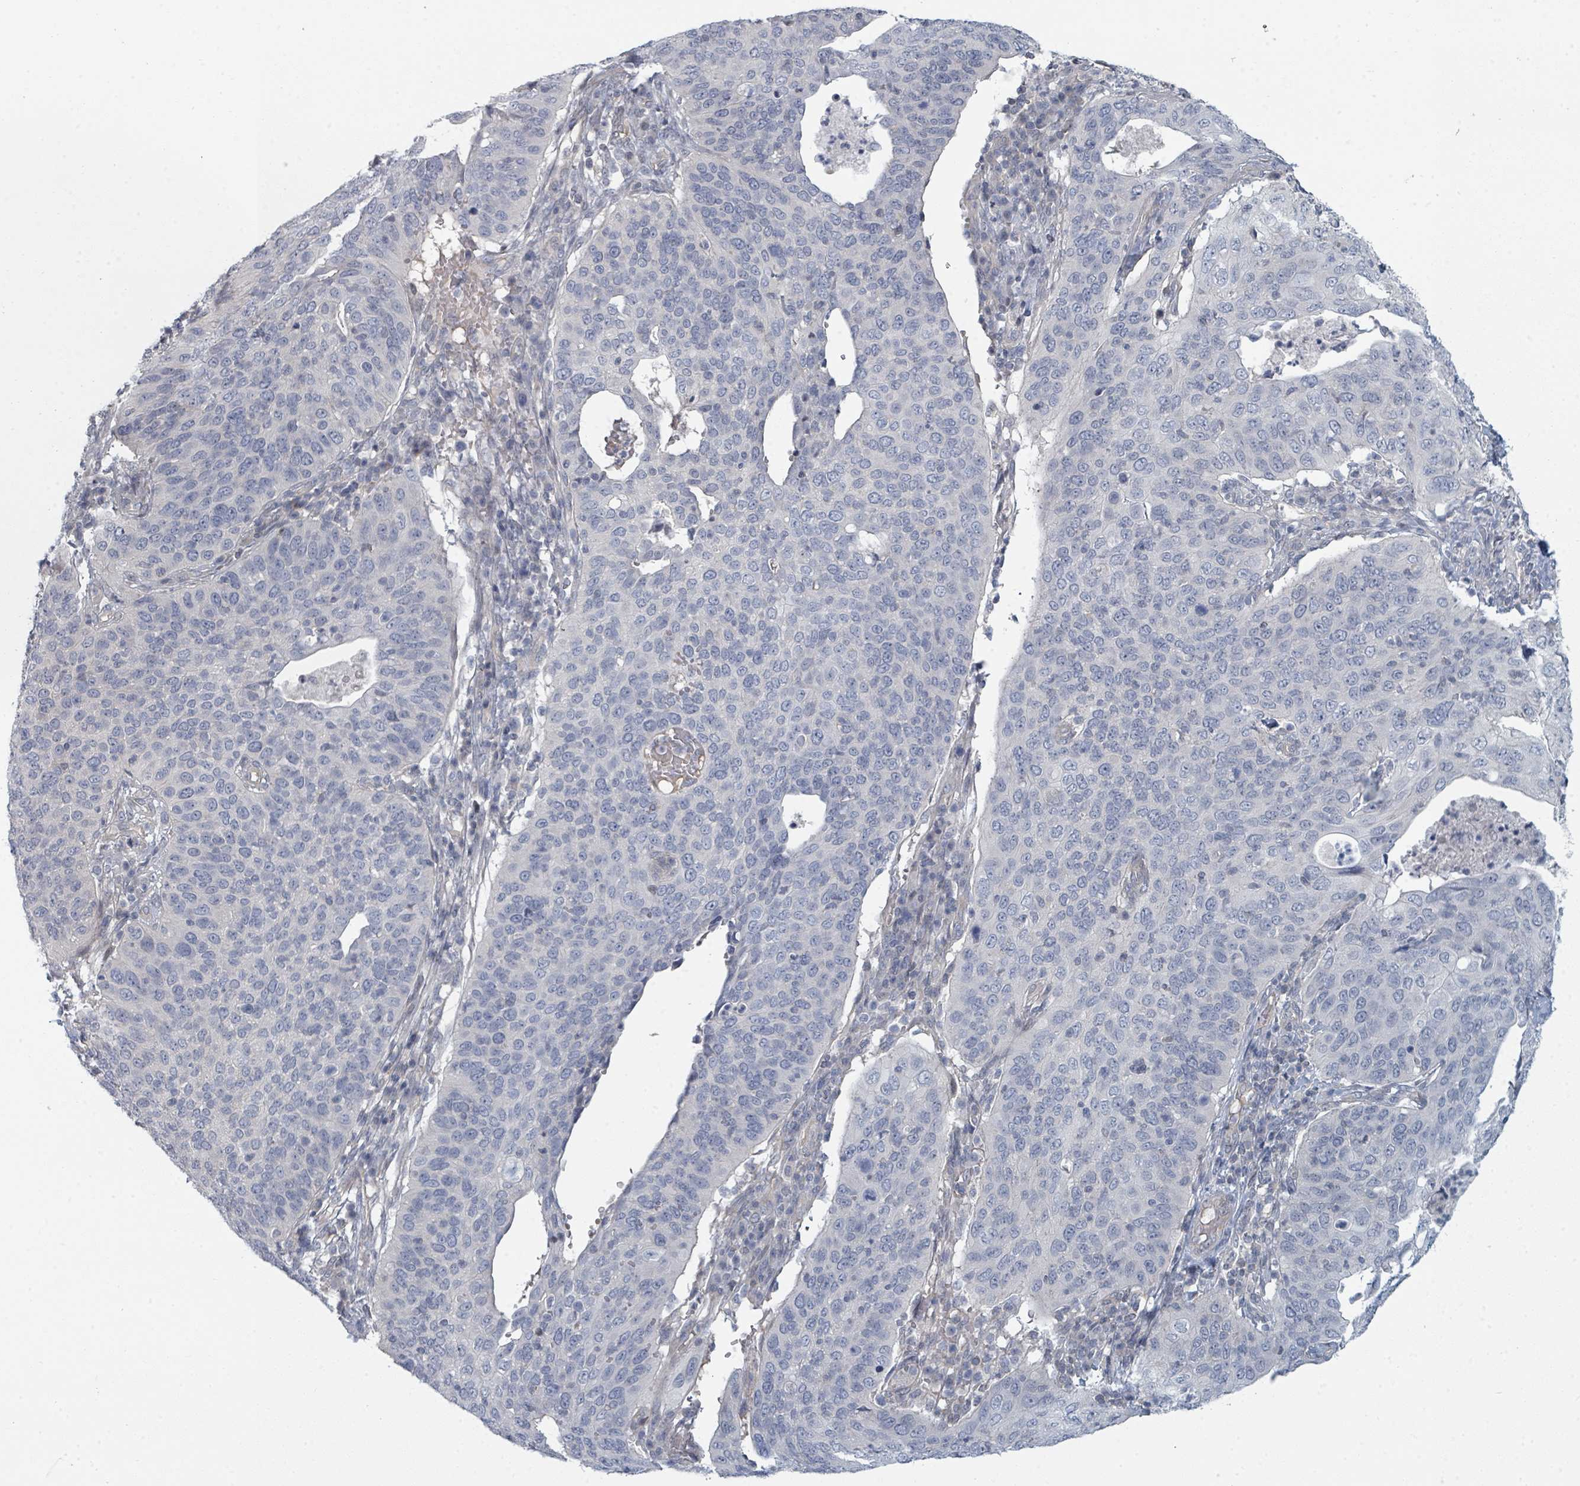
{"staining": {"intensity": "negative", "quantity": "none", "location": "none"}, "tissue": "cervical cancer", "cell_type": "Tumor cells", "image_type": "cancer", "snomed": [{"axis": "morphology", "description": "Squamous cell carcinoma, NOS"}, {"axis": "topography", "description": "Cervix"}], "caption": "DAB immunohistochemical staining of human cervical cancer (squamous cell carcinoma) demonstrates no significant expression in tumor cells. (IHC, brightfield microscopy, high magnification).", "gene": "SLC25A45", "patient": {"sex": "female", "age": 36}}